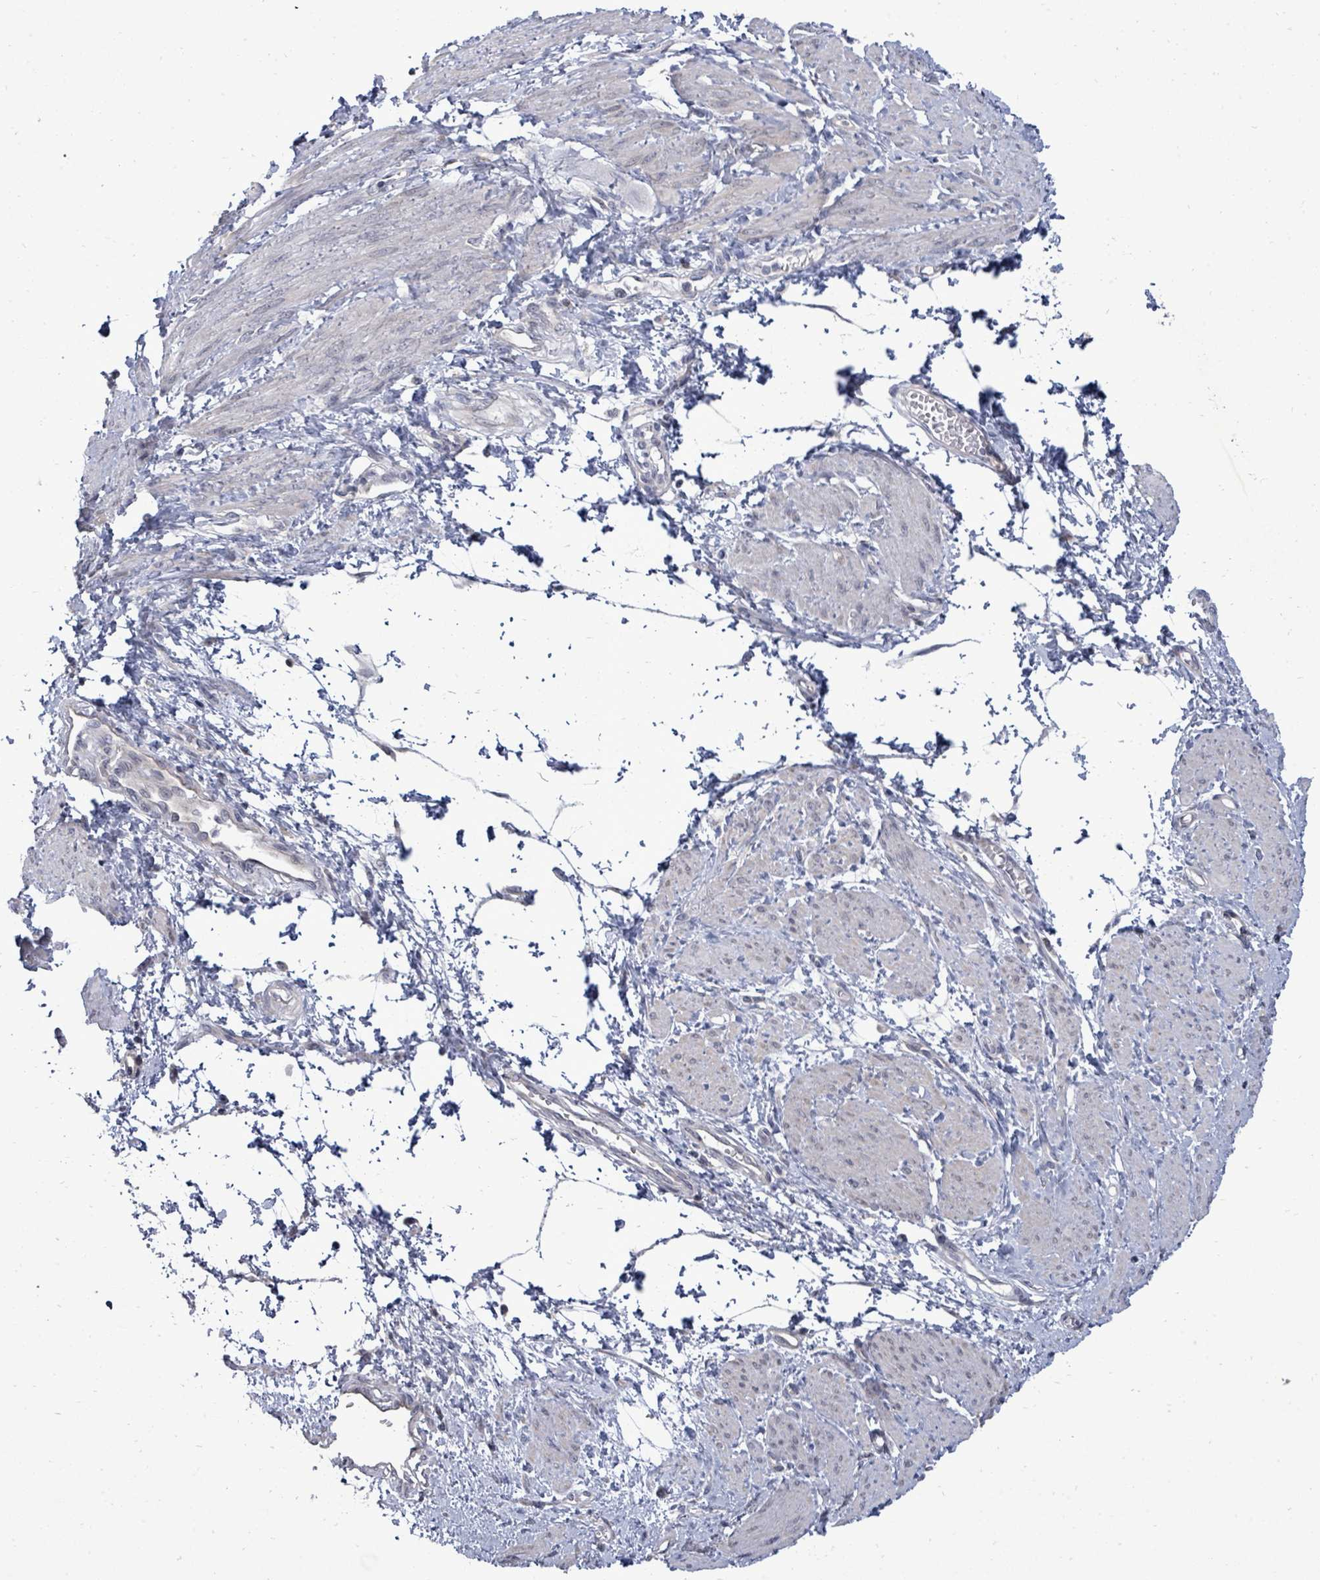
{"staining": {"intensity": "negative", "quantity": "none", "location": "none"}, "tissue": "smooth muscle", "cell_type": "Smooth muscle cells", "image_type": "normal", "snomed": [{"axis": "morphology", "description": "Normal tissue, NOS"}, {"axis": "topography", "description": "Smooth muscle"}, {"axis": "topography", "description": "Uterus"}], "caption": "The histopathology image displays no significant staining in smooth muscle cells of smooth muscle.", "gene": "POMGNT2", "patient": {"sex": "female", "age": 39}}